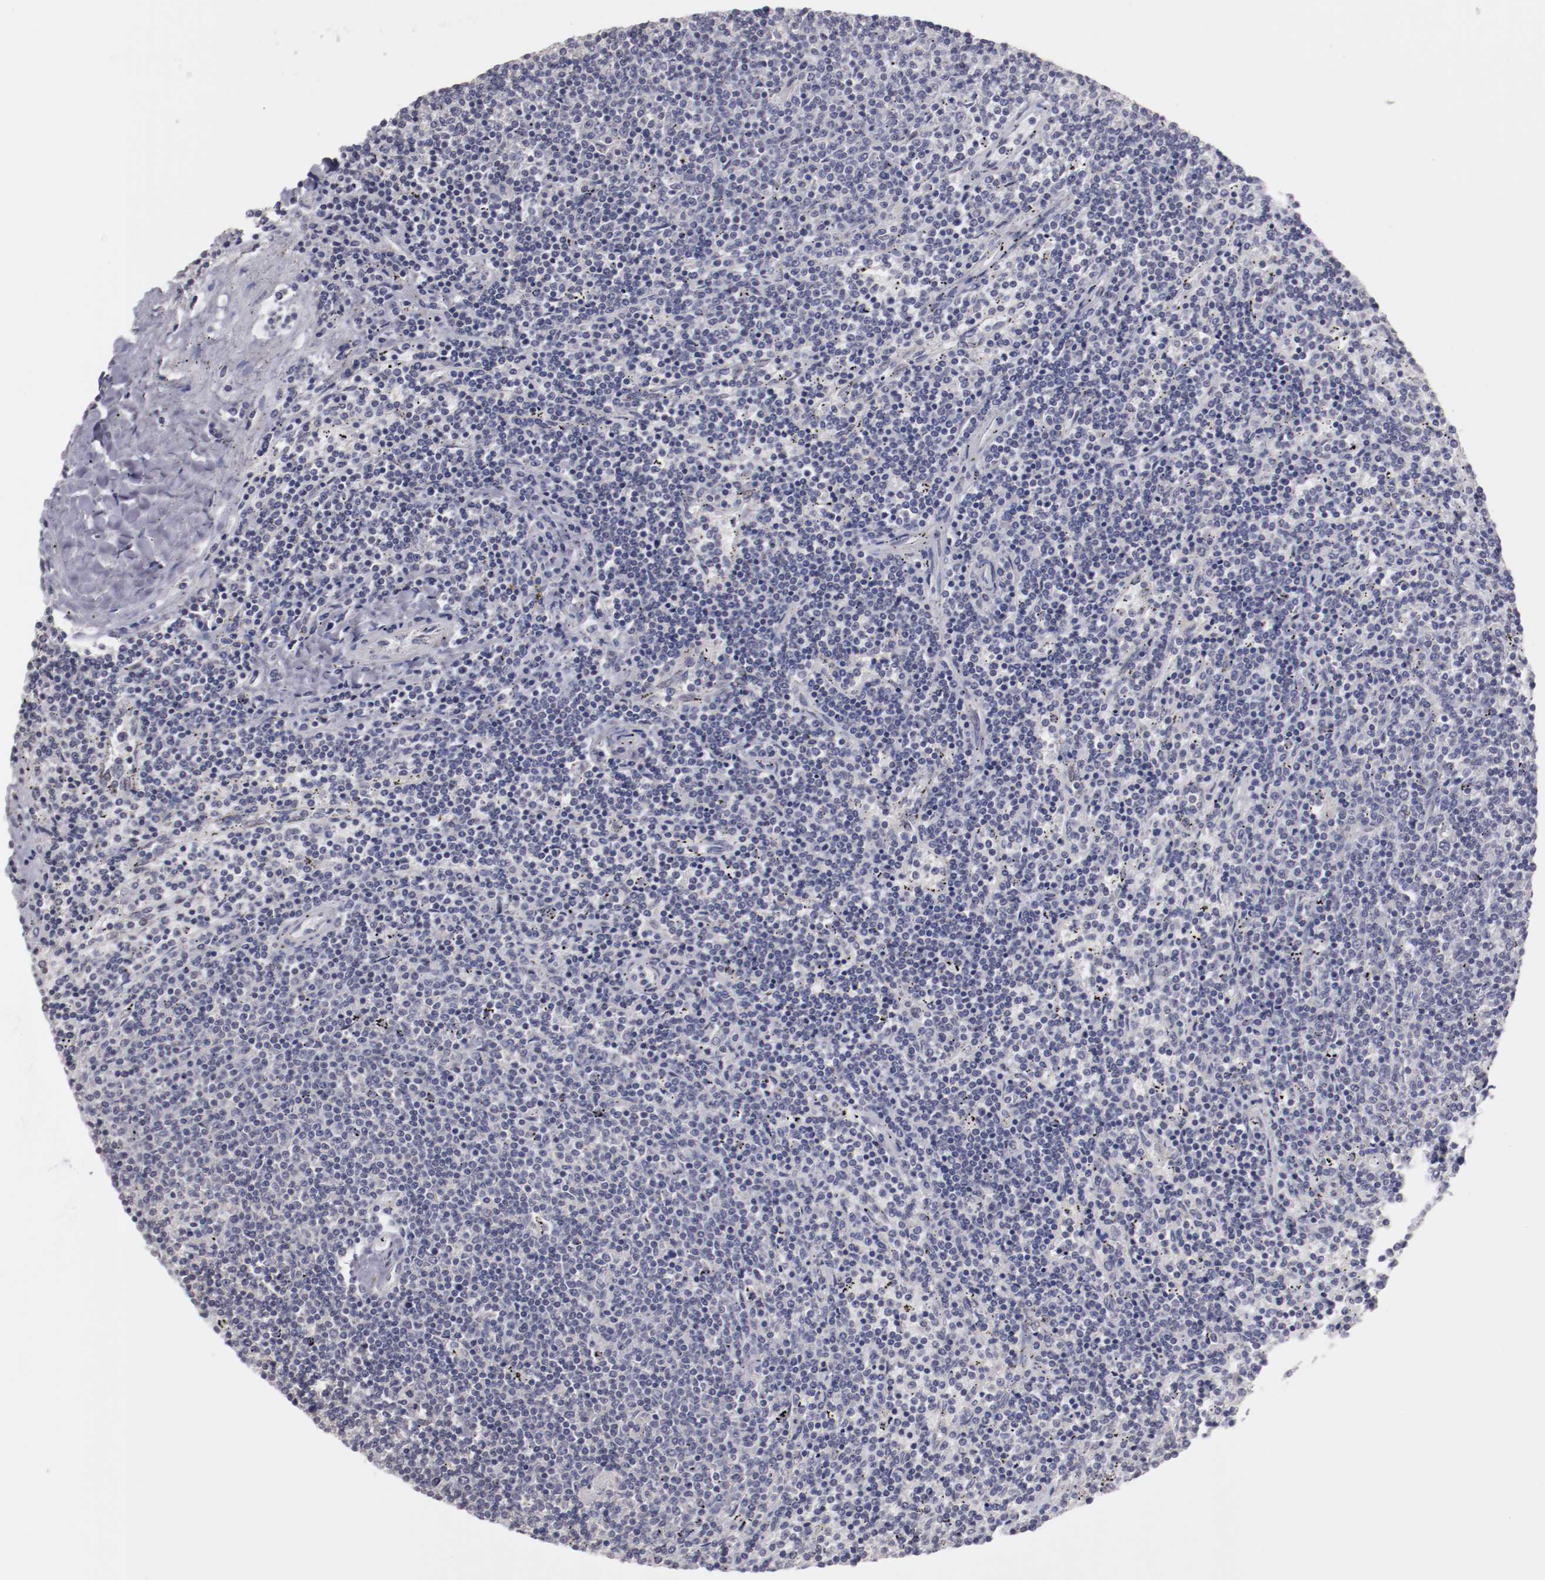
{"staining": {"intensity": "negative", "quantity": "none", "location": "none"}, "tissue": "lymphoma", "cell_type": "Tumor cells", "image_type": "cancer", "snomed": [{"axis": "morphology", "description": "Malignant lymphoma, non-Hodgkin's type, Low grade"}, {"axis": "topography", "description": "Spleen"}], "caption": "Image shows no protein expression in tumor cells of lymphoma tissue.", "gene": "NRXN3", "patient": {"sex": "female", "age": 50}}